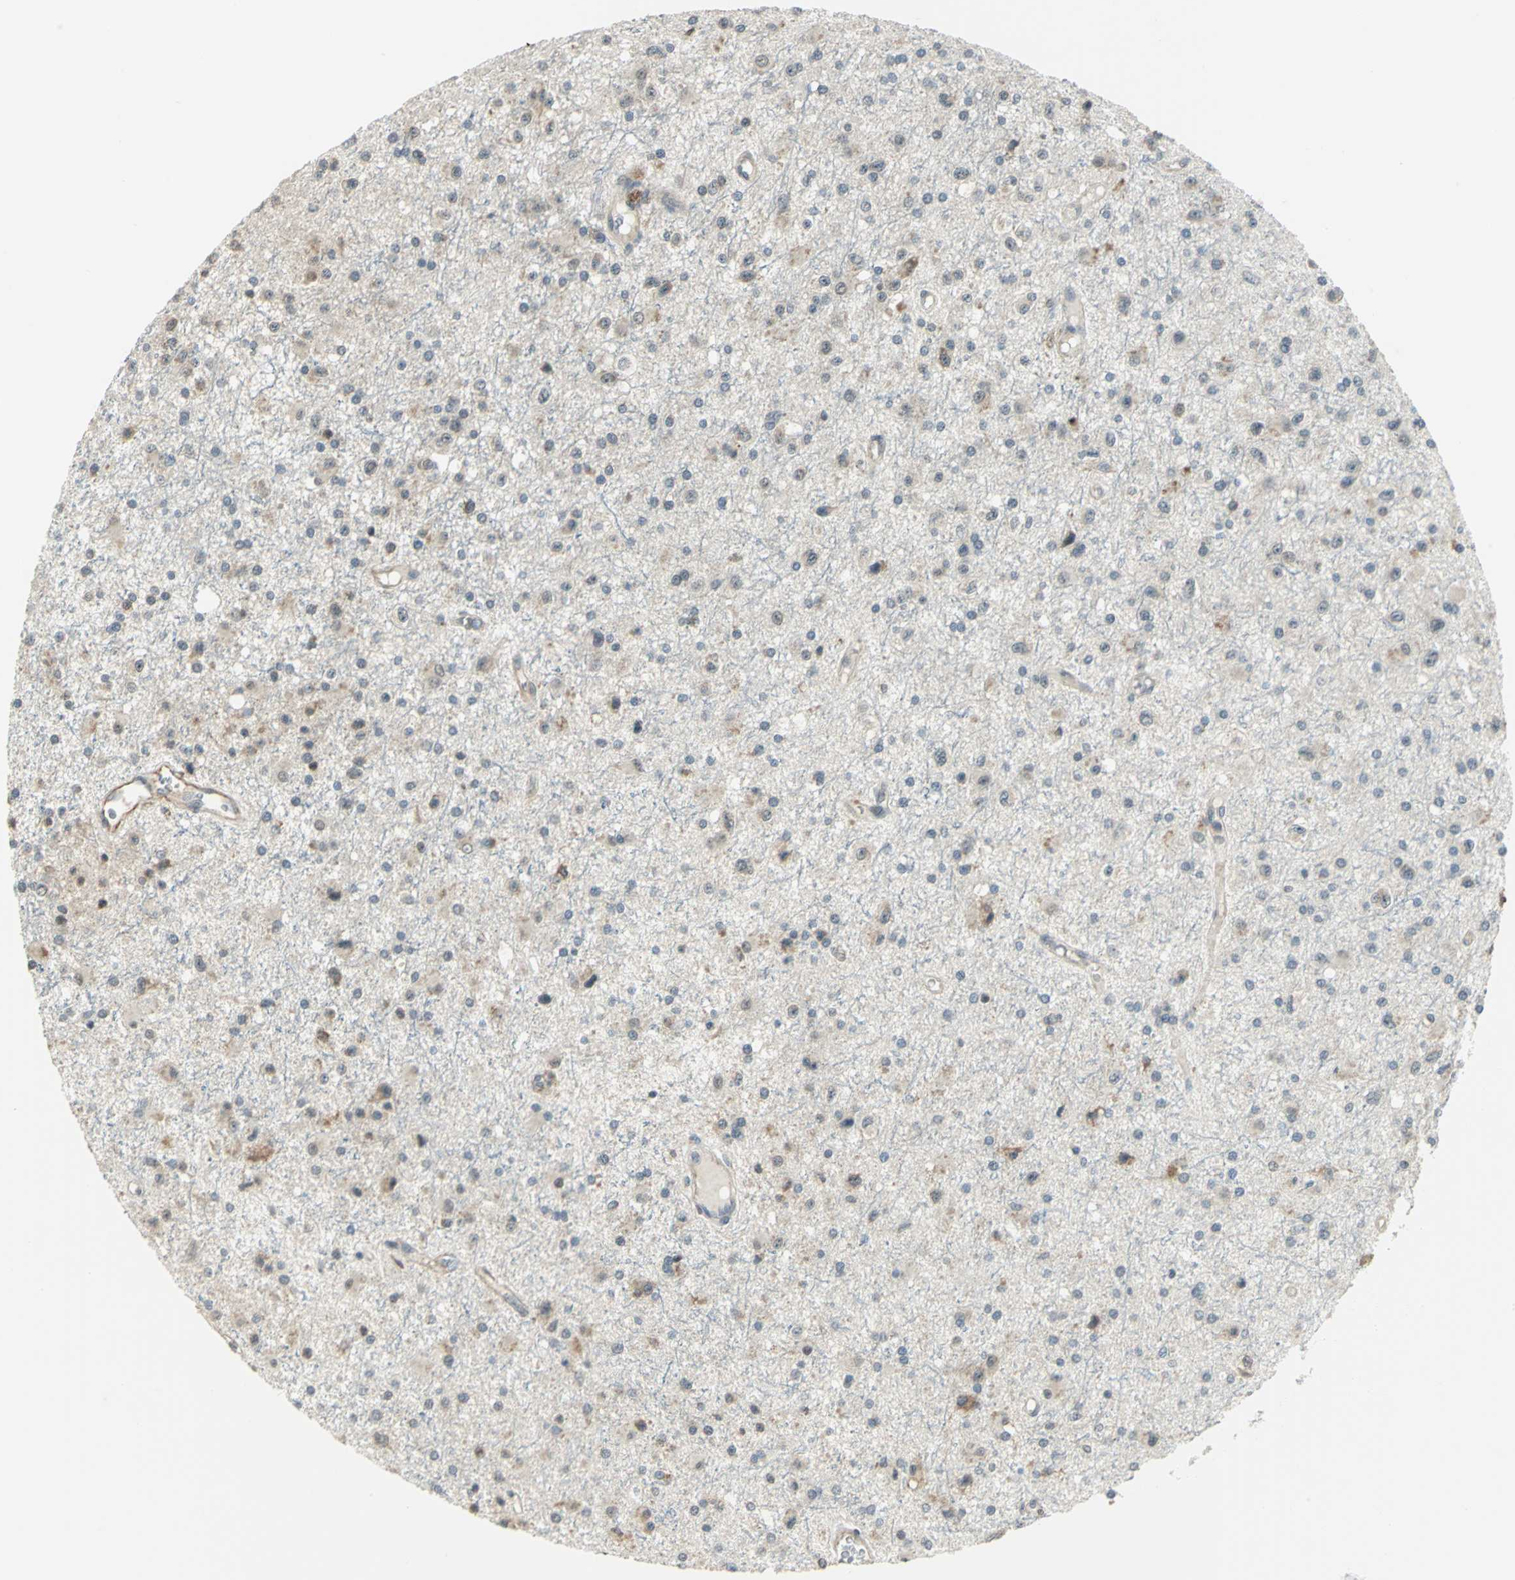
{"staining": {"intensity": "weak", "quantity": "25%-75%", "location": "cytoplasmic/membranous"}, "tissue": "glioma", "cell_type": "Tumor cells", "image_type": "cancer", "snomed": [{"axis": "morphology", "description": "Glioma, malignant, Low grade"}, {"axis": "topography", "description": "Brain"}], "caption": "A photomicrograph showing weak cytoplasmic/membranous positivity in approximately 25%-75% of tumor cells in malignant glioma (low-grade), as visualized by brown immunohistochemical staining.", "gene": "PLAGL2", "patient": {"sex": "male", "age": 58}}